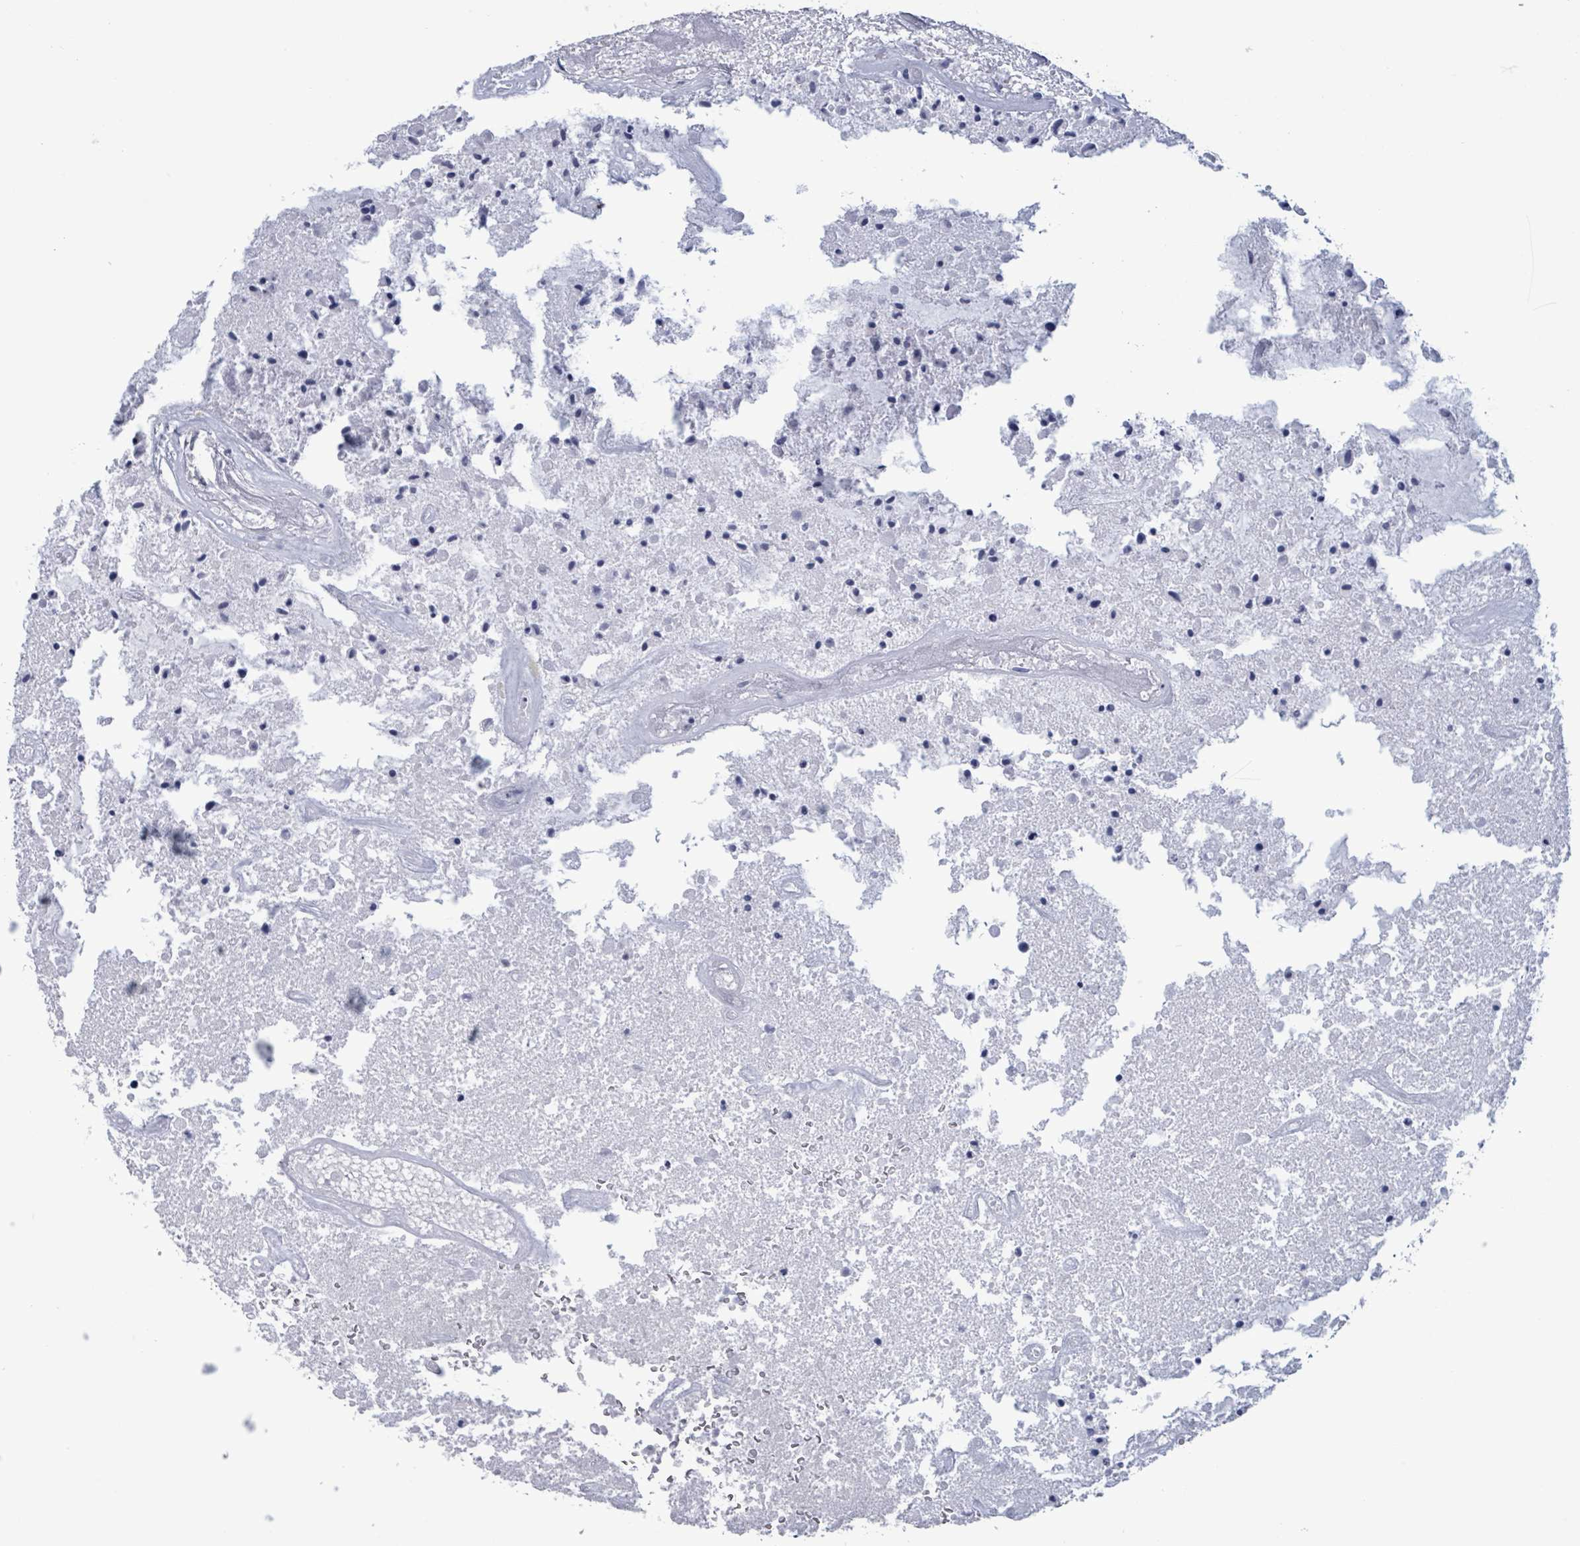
{"staining": {"intensity": "negative", "quantity": "none", "location": "none"}, "tissue": "glioma", "cell_type": "Tumor cells", "image_type": "cancer", "snomed": [{"axis": "morphology", "description": "Glioma, malignant, High grade"}, {"axis": "topography", "description": "Brain"}], "caption": "Tumor cells show no significant protein positivity in malignant glioma (high-grade).", "gene": "NKX2-1", "patient": {"sex": "male", "age": 47}}